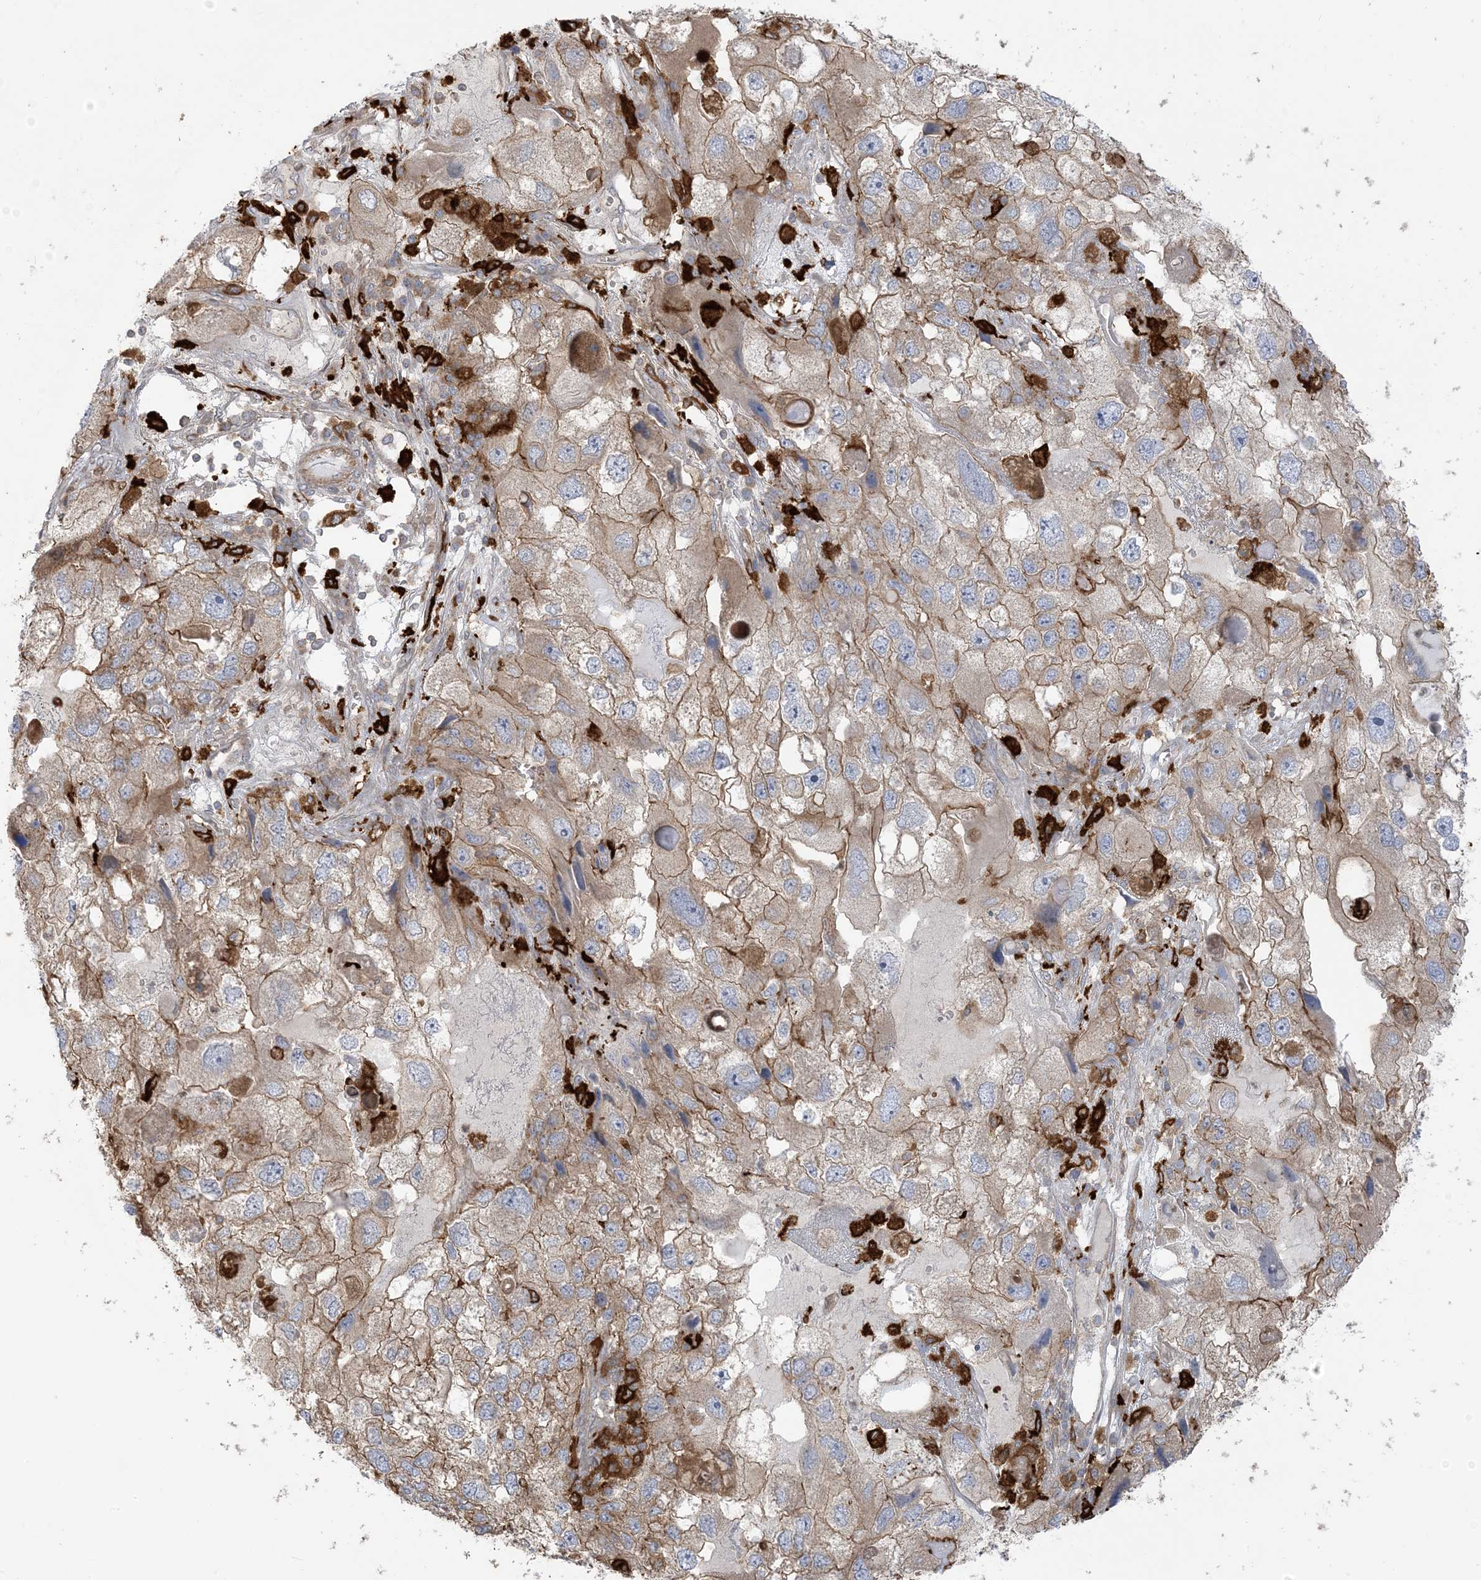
{"staining": {"intensity": "moderate", "quantity": "25%-75%", "location": "cytoplasmic/membranous"}, "tissue": "endometrial cancer", "cell_type": "Tumor cells", "image_type": "cancer", "snomed": [{"axis": "morphology", "description": "Adenocarcinoma, NOS"}, {"axis": "topography", "description": "Endometrium"}], "caption": "A brown stain shows moderate cytoplasmic/membranous expression of a protein in human endometrial cancer (adenocarcinoma) tumor cells.", "gene": "ICMT", "patient": {"sex": "female", "age": 49}}